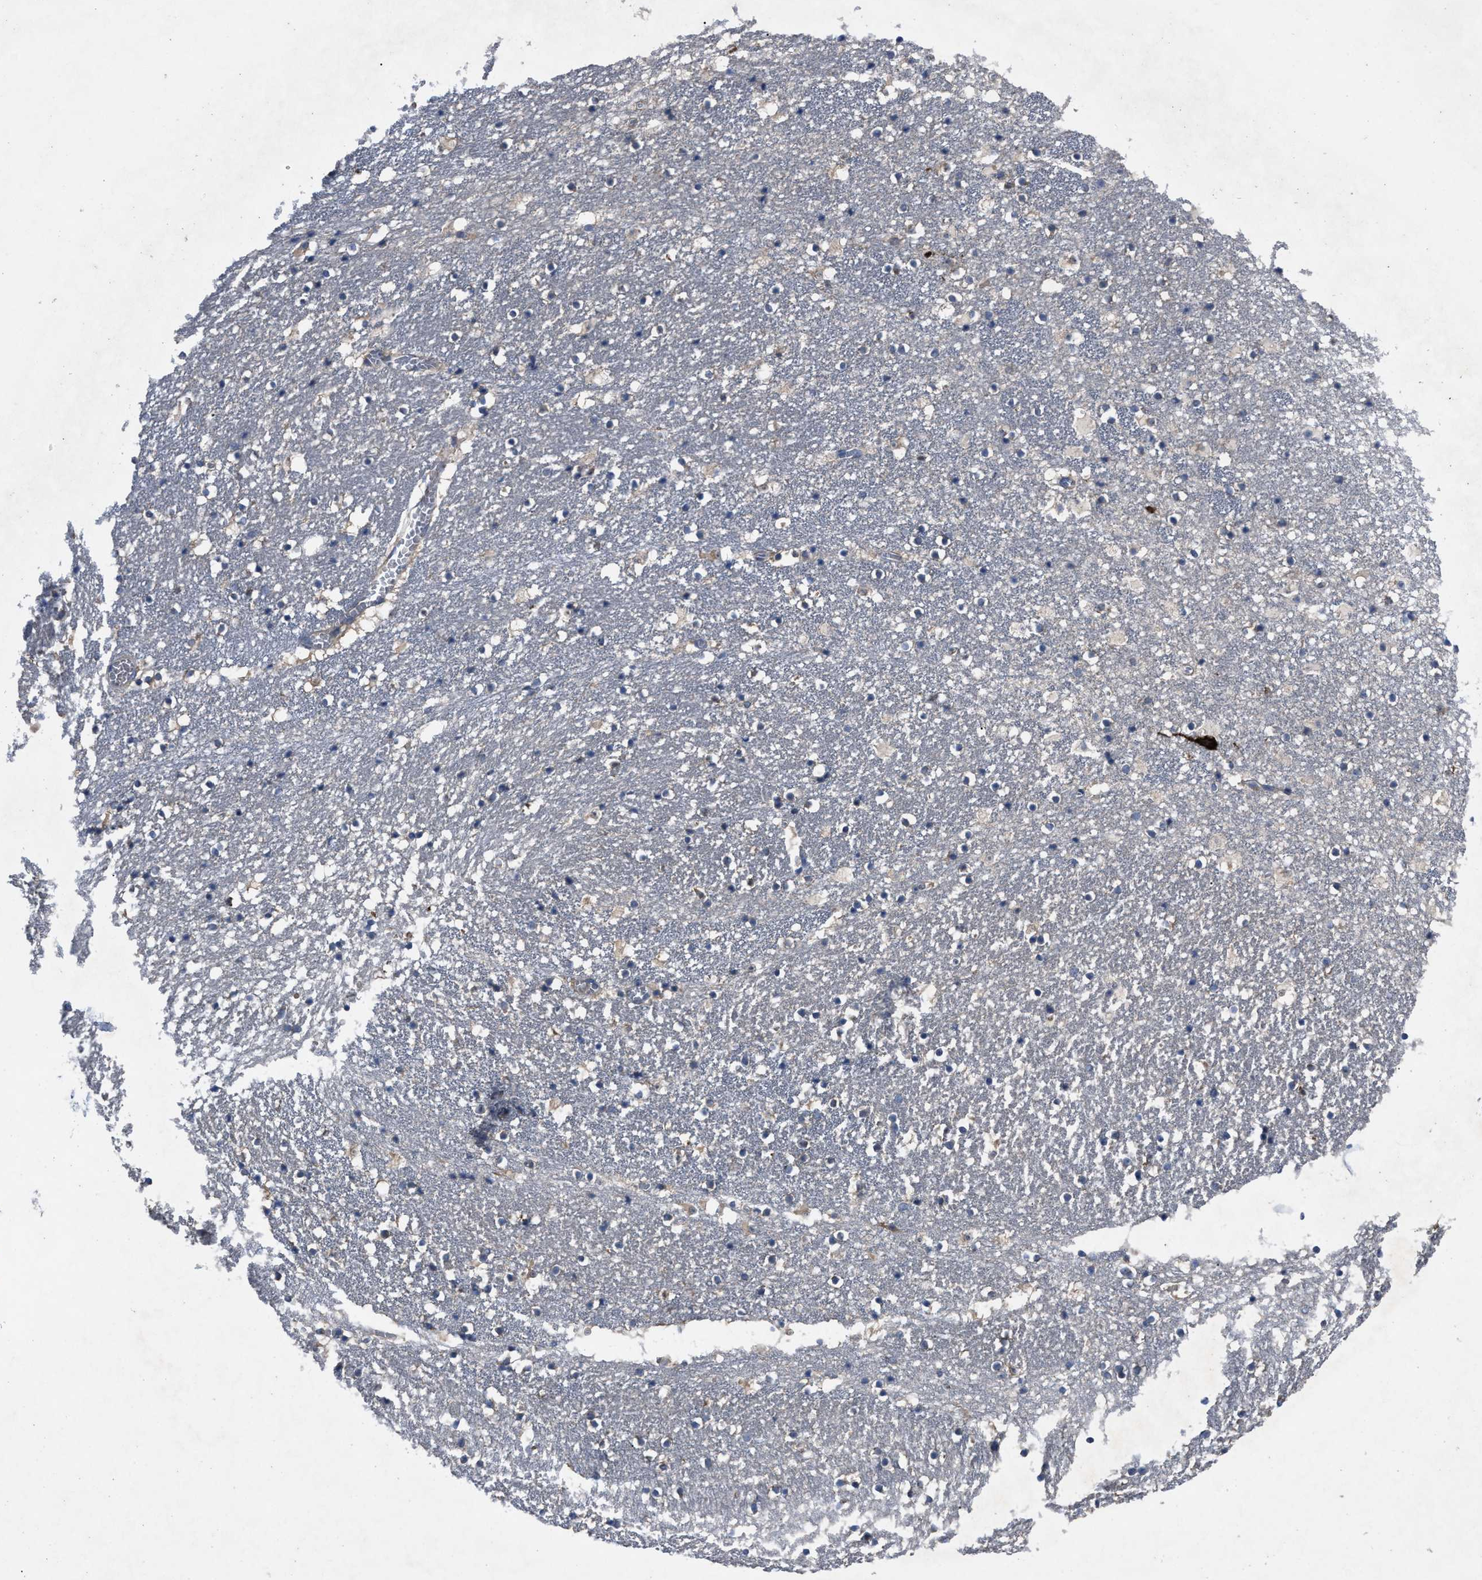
{"staining": {"intensity": "weak", "quantity": "<25%", "location": "cytoplasmic/membranous"}, "tissue": "caudate", "cell_type": "Glial cells", "image_type": "normal", "snomed": [{"axis": "morphology", "description": "Normal tissue, NOS"}, {"axis": "topography", "description": "Lateral ventricle wall"}], "caption": "An immunohistochemistry (IHC) image of unremarkable caudate is shown. There is no staining in glial cells of caudate. (DAB IHC with hematoxylin counter stain).", "gene": "UPF1", "patient": {"sex": "male", "age": 45}}